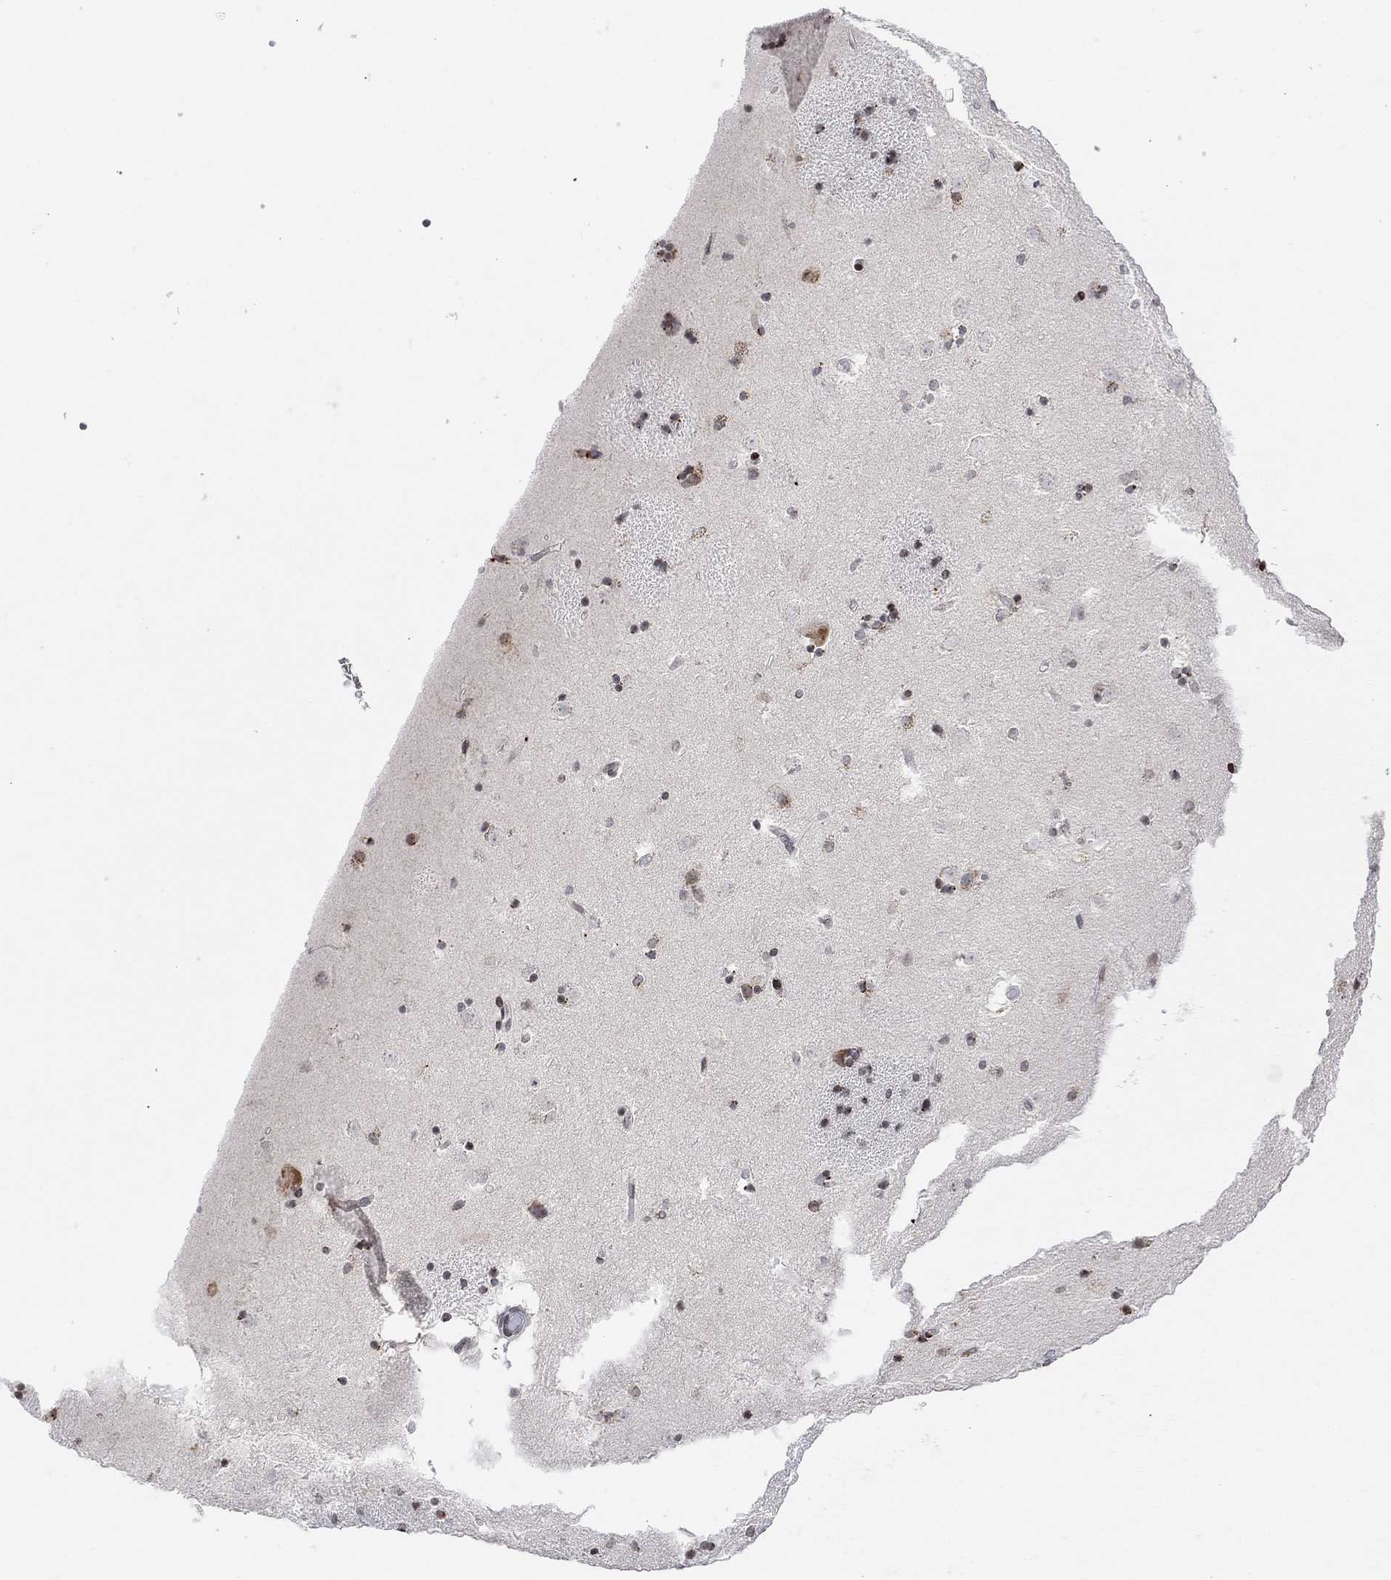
{"staining": {"intensity": "moderate", "quantity": "<25%", "location": "nuclear"}, "tissue": "caudate", "cell_type": "Glial cells", "image_type": "normal", "snomed": [{"axis": "morphology", "description": "Normal tissue, NOS"}, {"axis": "topography", "description": "Lateral ventricle wall"}], "caption": "Brown immunohistochemical staining in normal human caudate exhibits moderate nuclear expression in approximately <25% of glial cells.", "gene": "ABHD14A", "patient": {"sex": "male", "age": 51}}